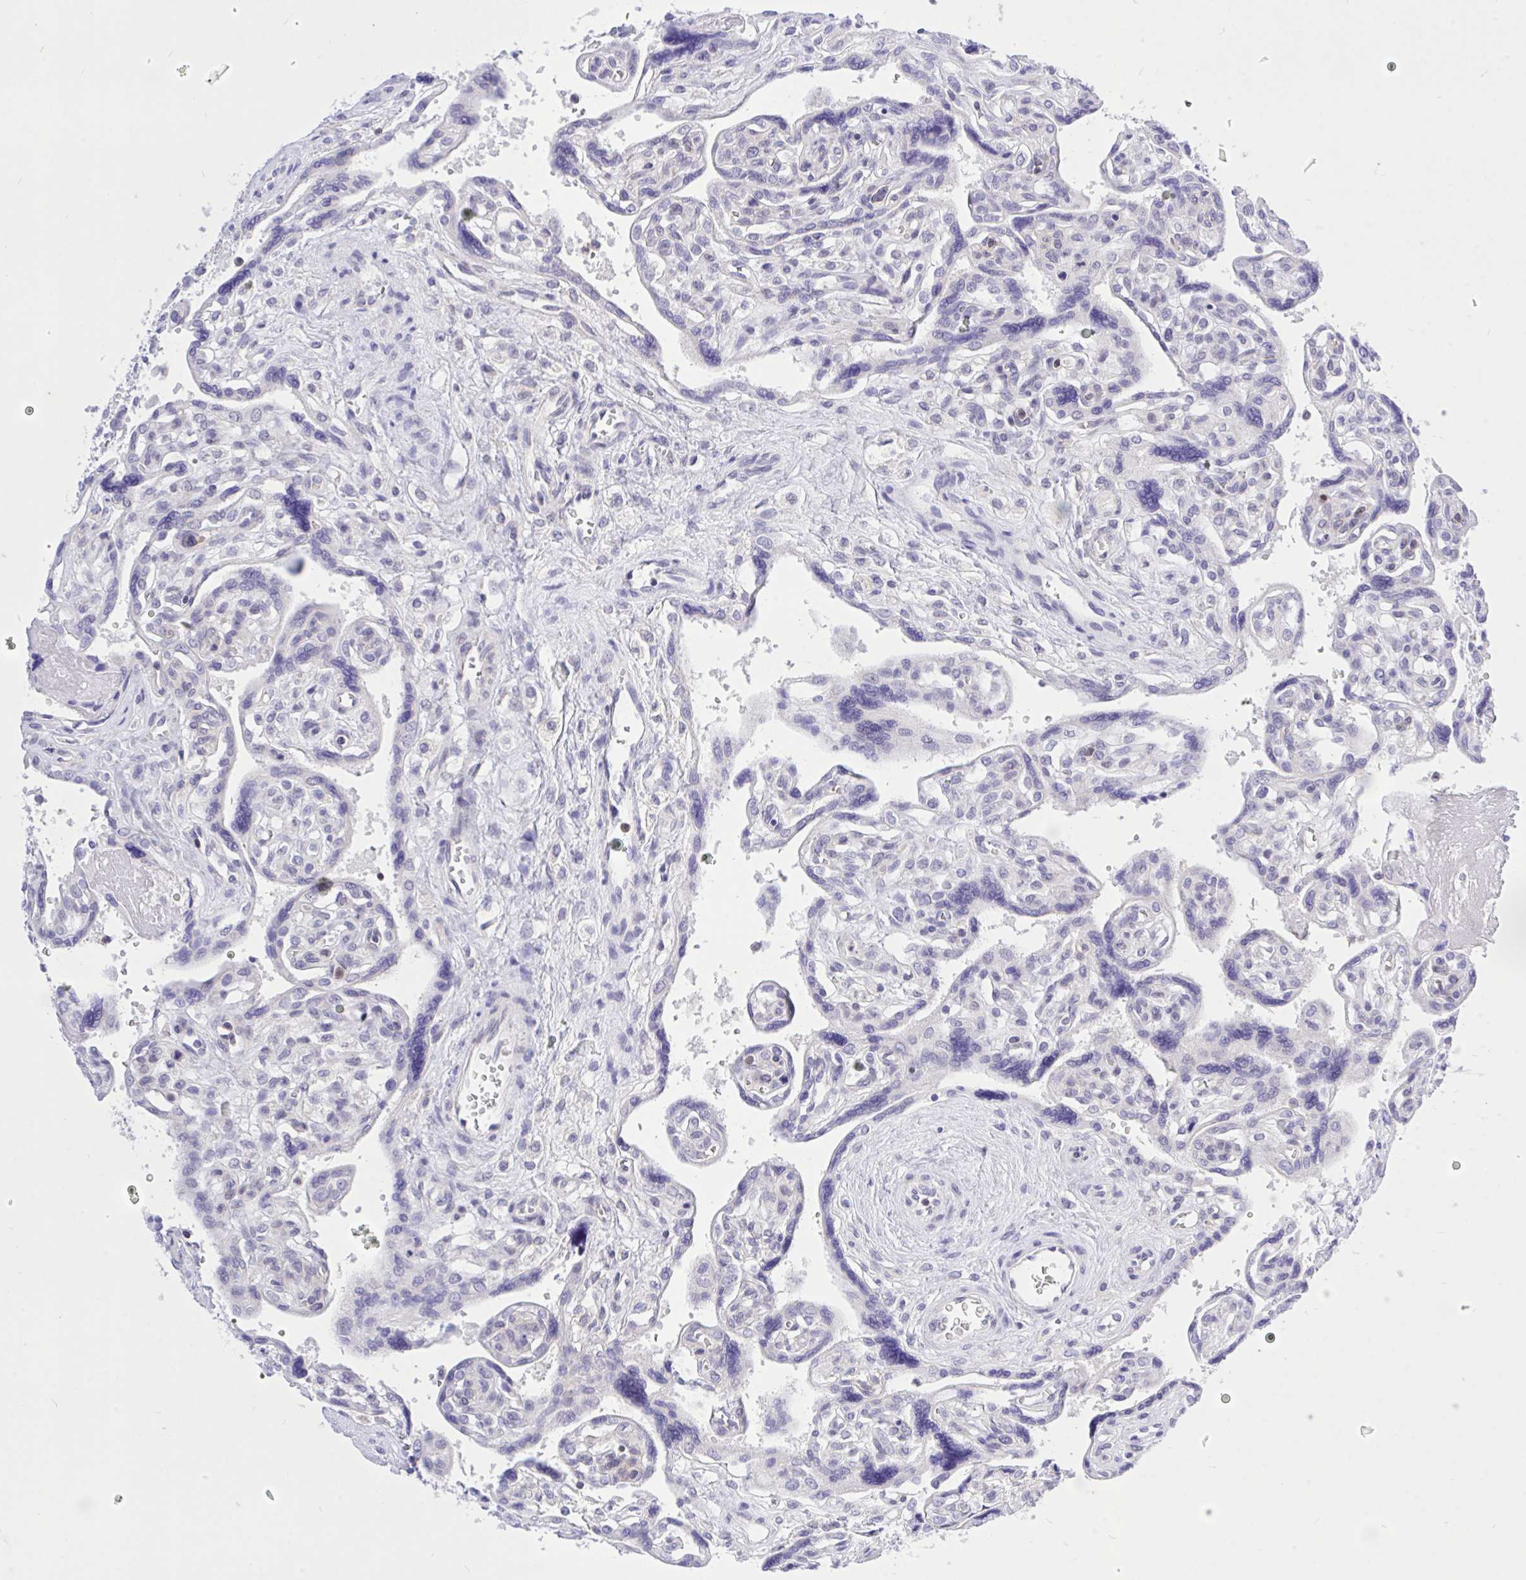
{"staining": {"intensity": "negative", "quantity": "none", "location": "none"}, "tissue": "placenta", "cell_type": "Trophoblastic cells", "image_type": "normal", "snomed": [{"axis": "morphology", "description": "Normal tissue, NOS"}, {"axis": "topography", "description": "Placenta"}], "caption": "The immunohistochemistry image has no significant expression in trophoblastic cells of placenta. Brightfield microscopy of immunohistochemistry stained with DAB (3,3'-diaminobenzidine) (brown) and hematoxylin (blue), captured at high magnification.", "gene": "CXCL8", "patient": {"sex": "female", "age": 39}}